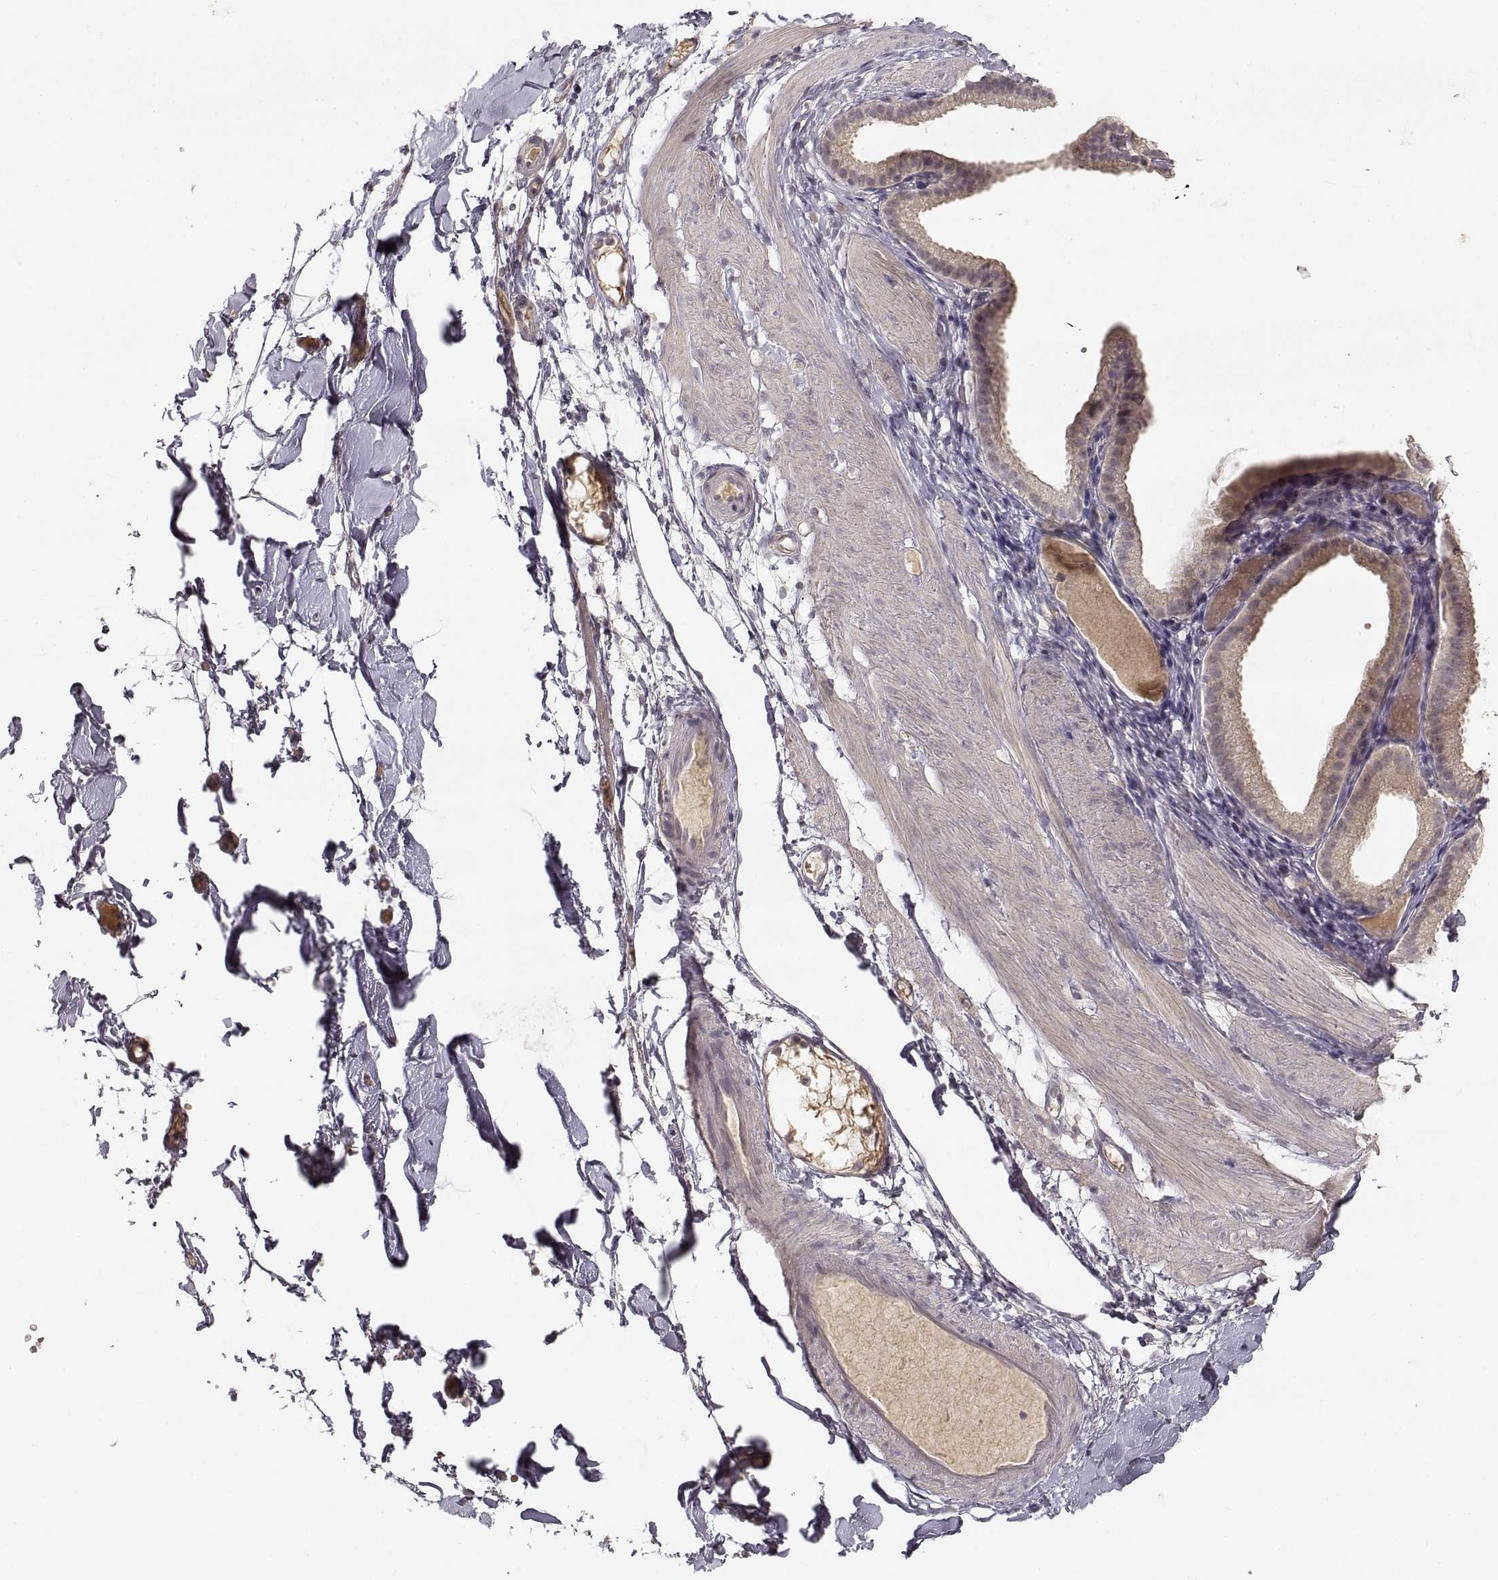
{"staining": {"intensity": "negative", "quantity": "none", "location": "none"}, "tissue": "soft tissue", "cell_type": "Fibroblasts", "image_type": "normal", "snomed": [{"axis": "morphology", "description": "Normal tissue, NOS"}, {"axis": "topography", "description": "Gallbladder"}, {"axis": "topography", "description": "Peripheral nerve tissue"}], "caption": "Immunohistochemistry (IHC) histopathology image of benign human soft tissue stained for a protein (brown), which shows no expression in fibroblasts. Brightfield microscopy of immunohistochemistry stained with DAB (brown) and hematoxylin (blue), captured at high magnification.", "gene": "LAMC2", "patient": {"sex": "female", "age": 45}}